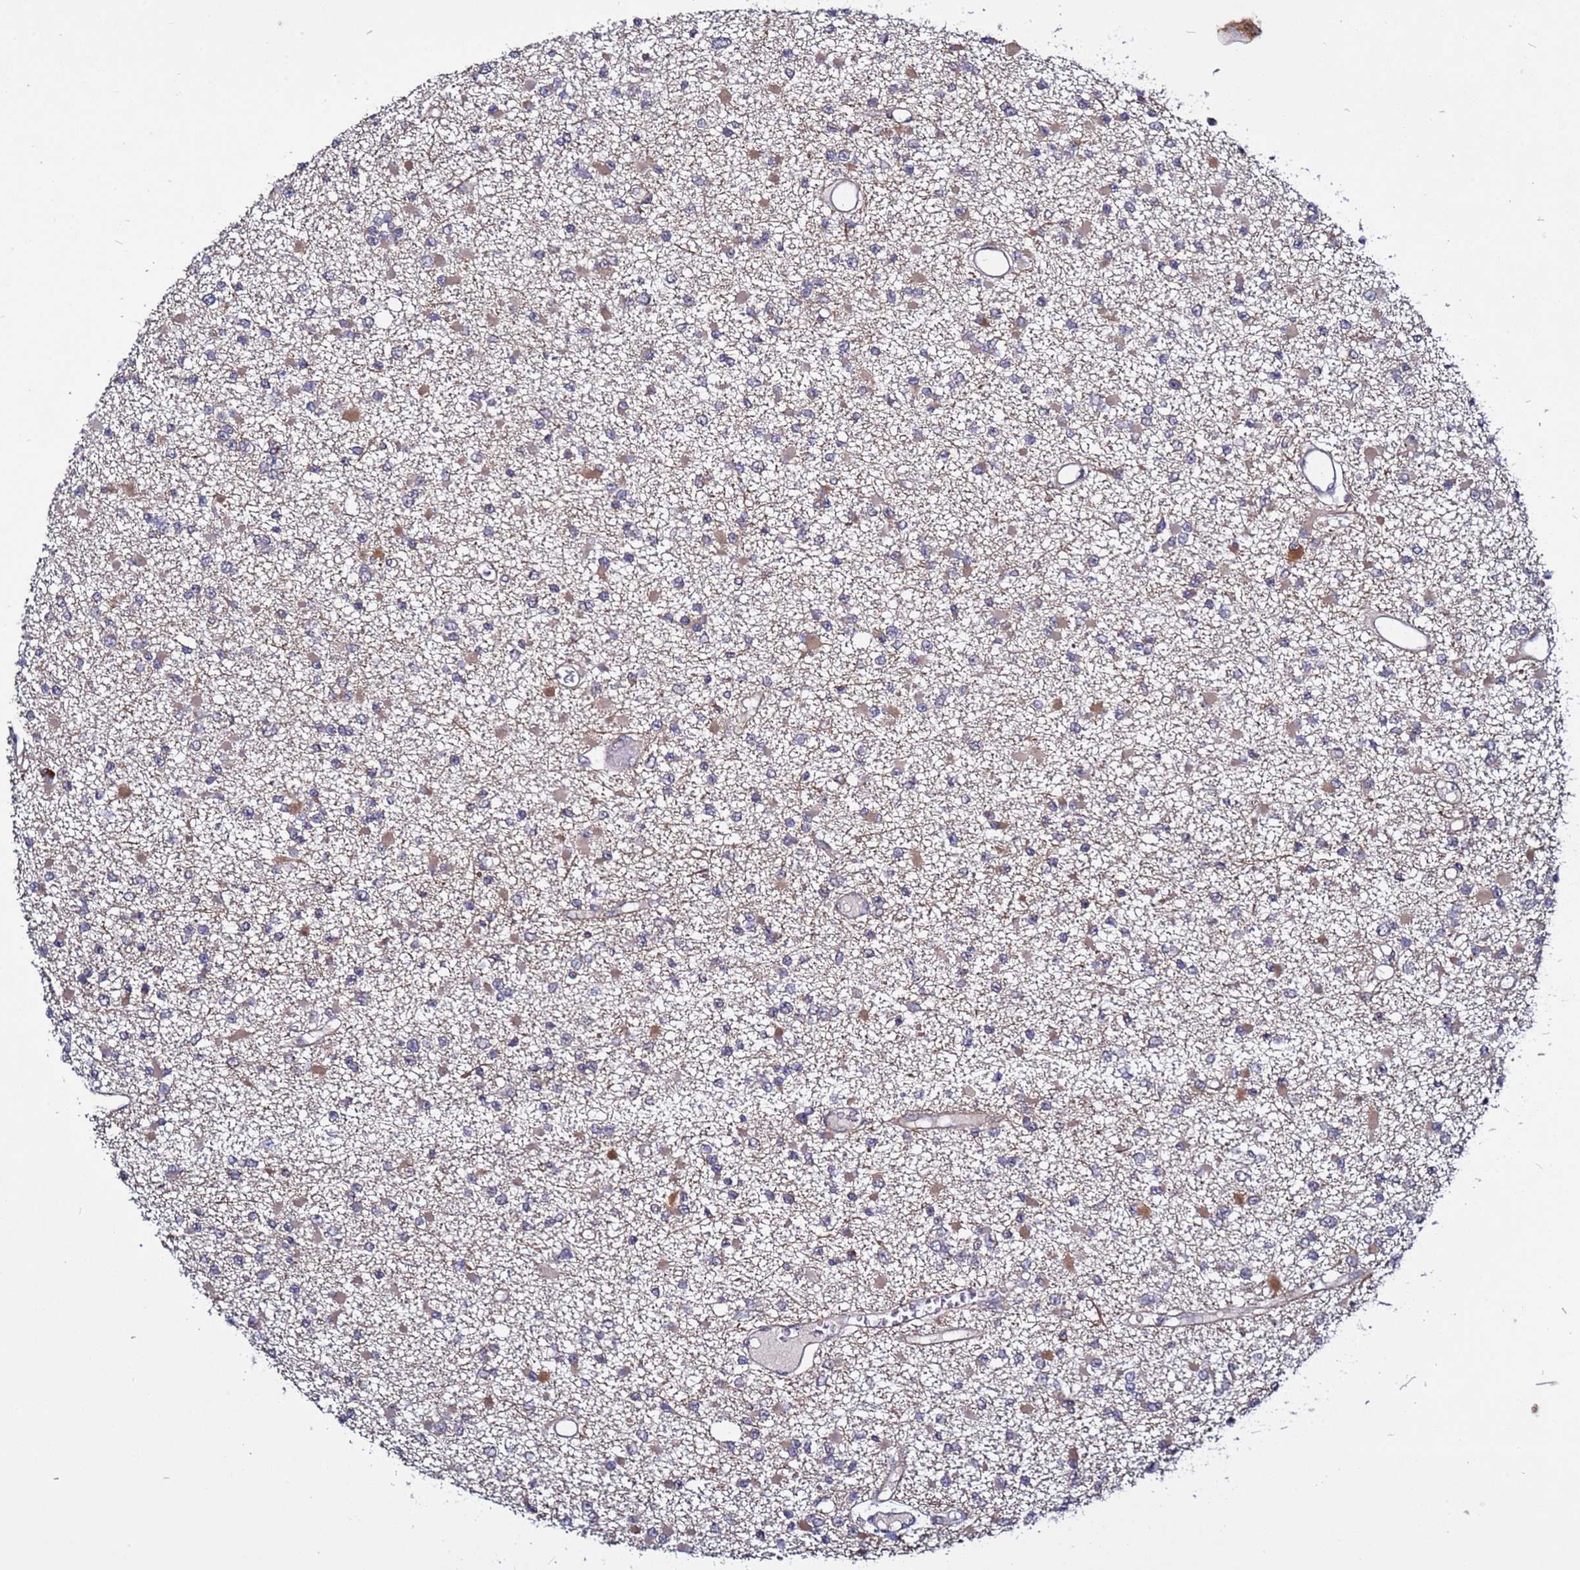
{"staining": {"intensity": "weak", "quantity": "25%-75%", "location": "cytoplasmic/membranous"}, "tissue": "glioma", "cell_type": "Tumor cells", "image_type": "cancer", "snomed": [{"axis": "morphology", "description": "Glioma, malignant, Low grade"}, {"axis": "topography", "description": "Brain"}], "caption": "Glioma stained with a protein marker exhibits weak staining in tumor cells.", "gene": "POLR2D", "patient": {"sex": "female", "age": 22}}